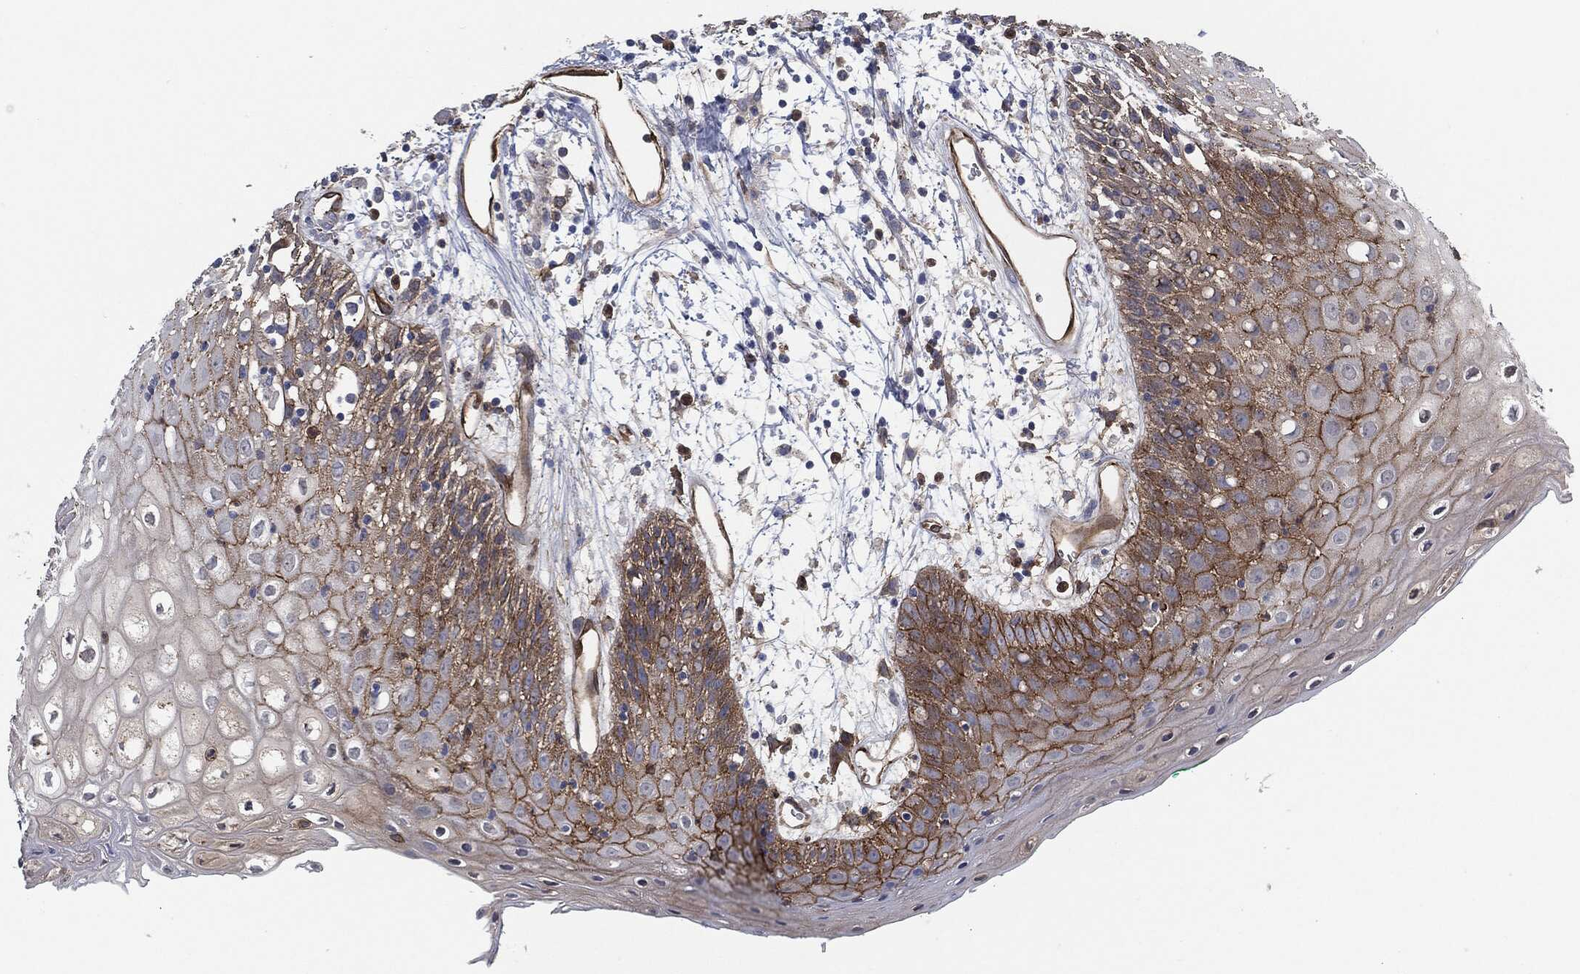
{"staining": {"intensity": "strong", "quantity": "<25%", "location": "cytoplasmic/membranous"}, "tissue": "oral mucosa", "cell_type": "Squamous epithelial cells", "image_type": "normal", "snomed": [{"axis": "morphology", "description": "Normal tissue, NOS"}, {"axis": "morphology", "description": "Squamous cell carcinoma, NOS"}, {"axis": "topography", "description": "Skeletal muscle"}, {"axis": "topography", "description": "Oral tissue"}, {"axis": "topography", "description": "Head-Neck"}], "caption": "The immunohistochemical stain shows strong cytoplasmic/membranous expression in squamous epithelial cells of benign oral mucosa. (DAB (3,3'-diaminobenzidine) IHC, brown staining for protein, blue staining for nuclei).", "gene": "SVIL", "patient": {"sex": "female", "age": 84}}